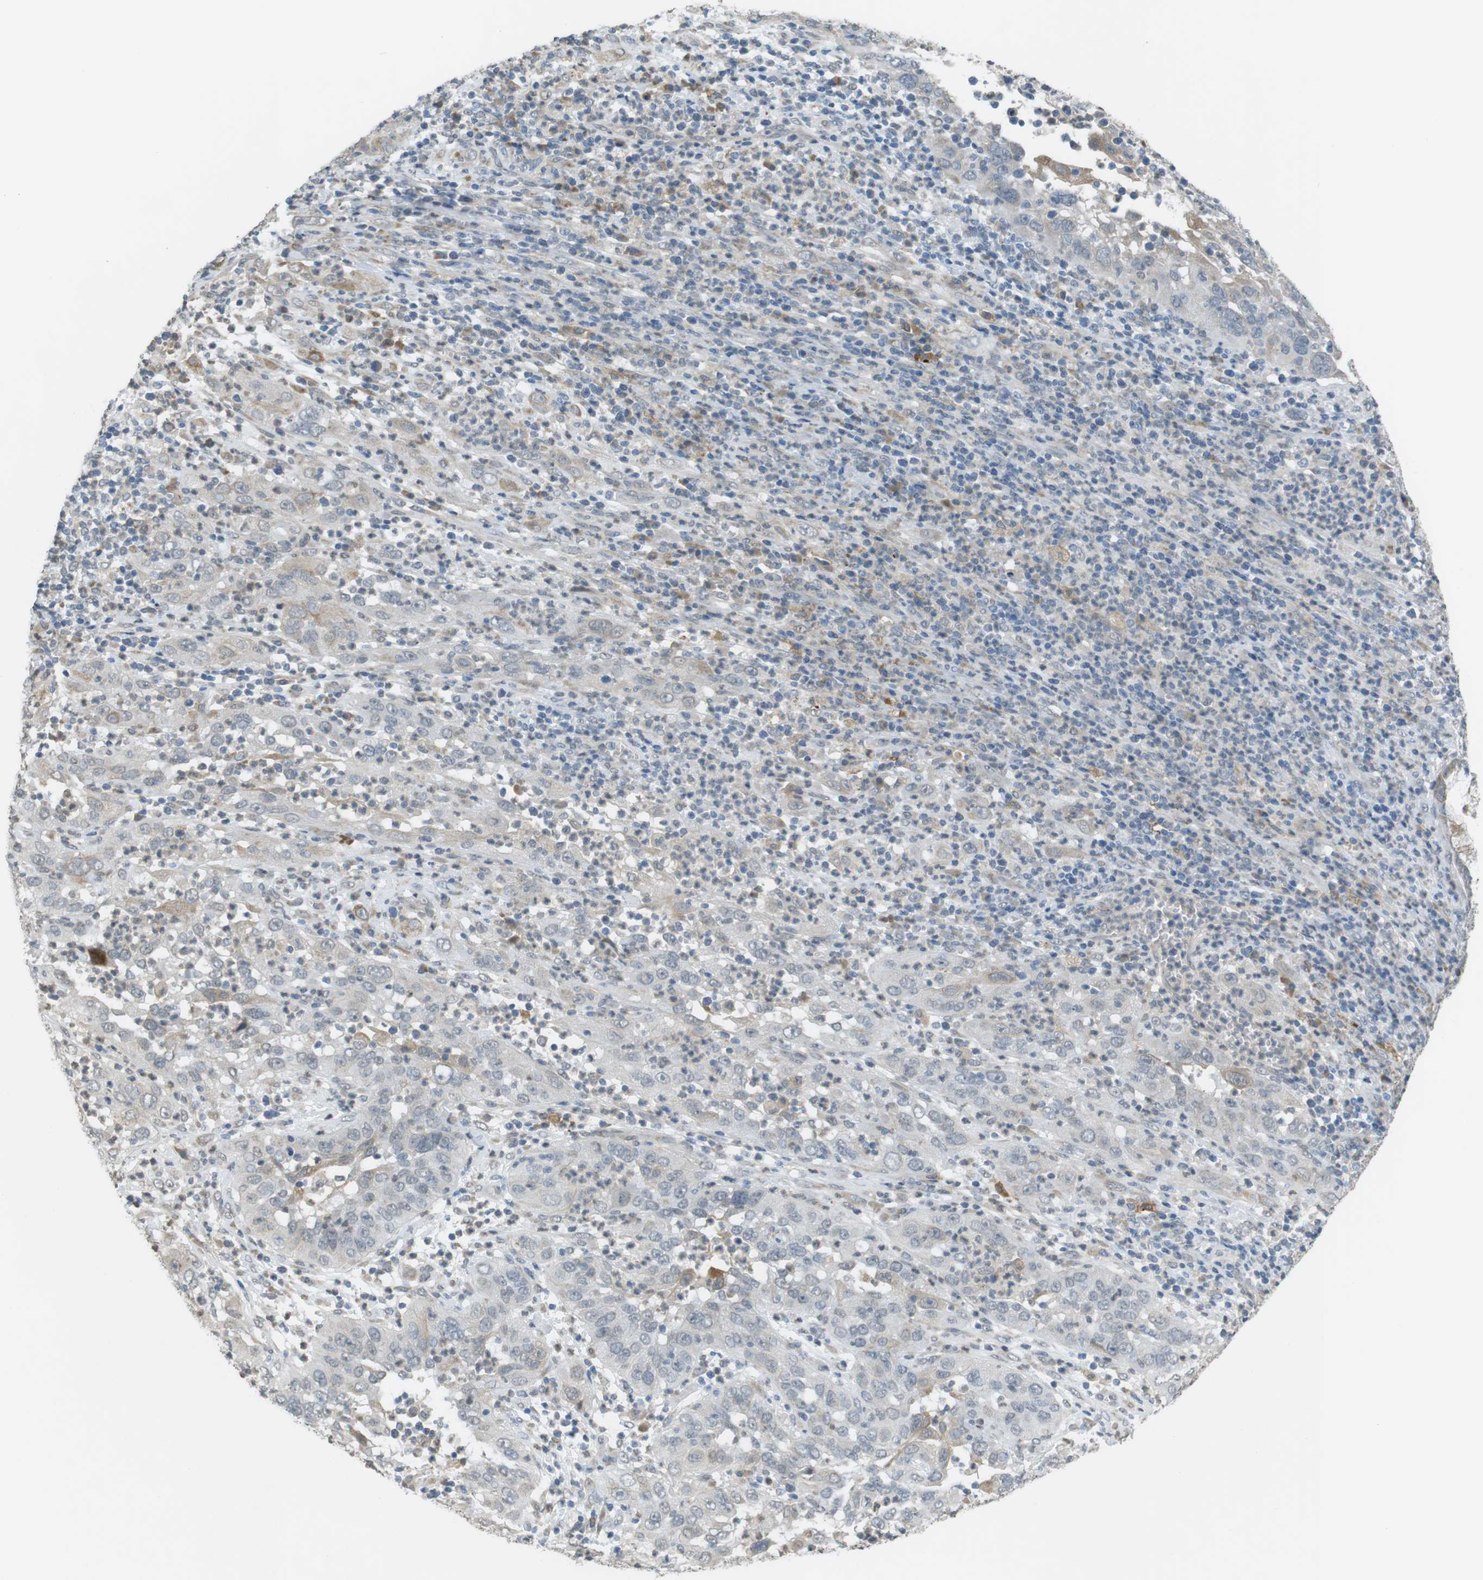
{"staining": {"intensity": "weak", "quantity": "<25%", "location": "cytoplasmic/membranous"}, "tissue": "cervical cancer", "cell_type": "Tumor cells", "image_type": "cancer", "snomed": [{"axis": "morphology", "description": "Squamous cell carcinoma, NOS"}, {"axis": "topography", "description": "Cervix"}], "caption": "Cervical cancer was stained to show a protein in brown. There is no significant positivity in tumor cells.", "gene": "FZD10", "patient": {"sex": "female", "age": 32}}